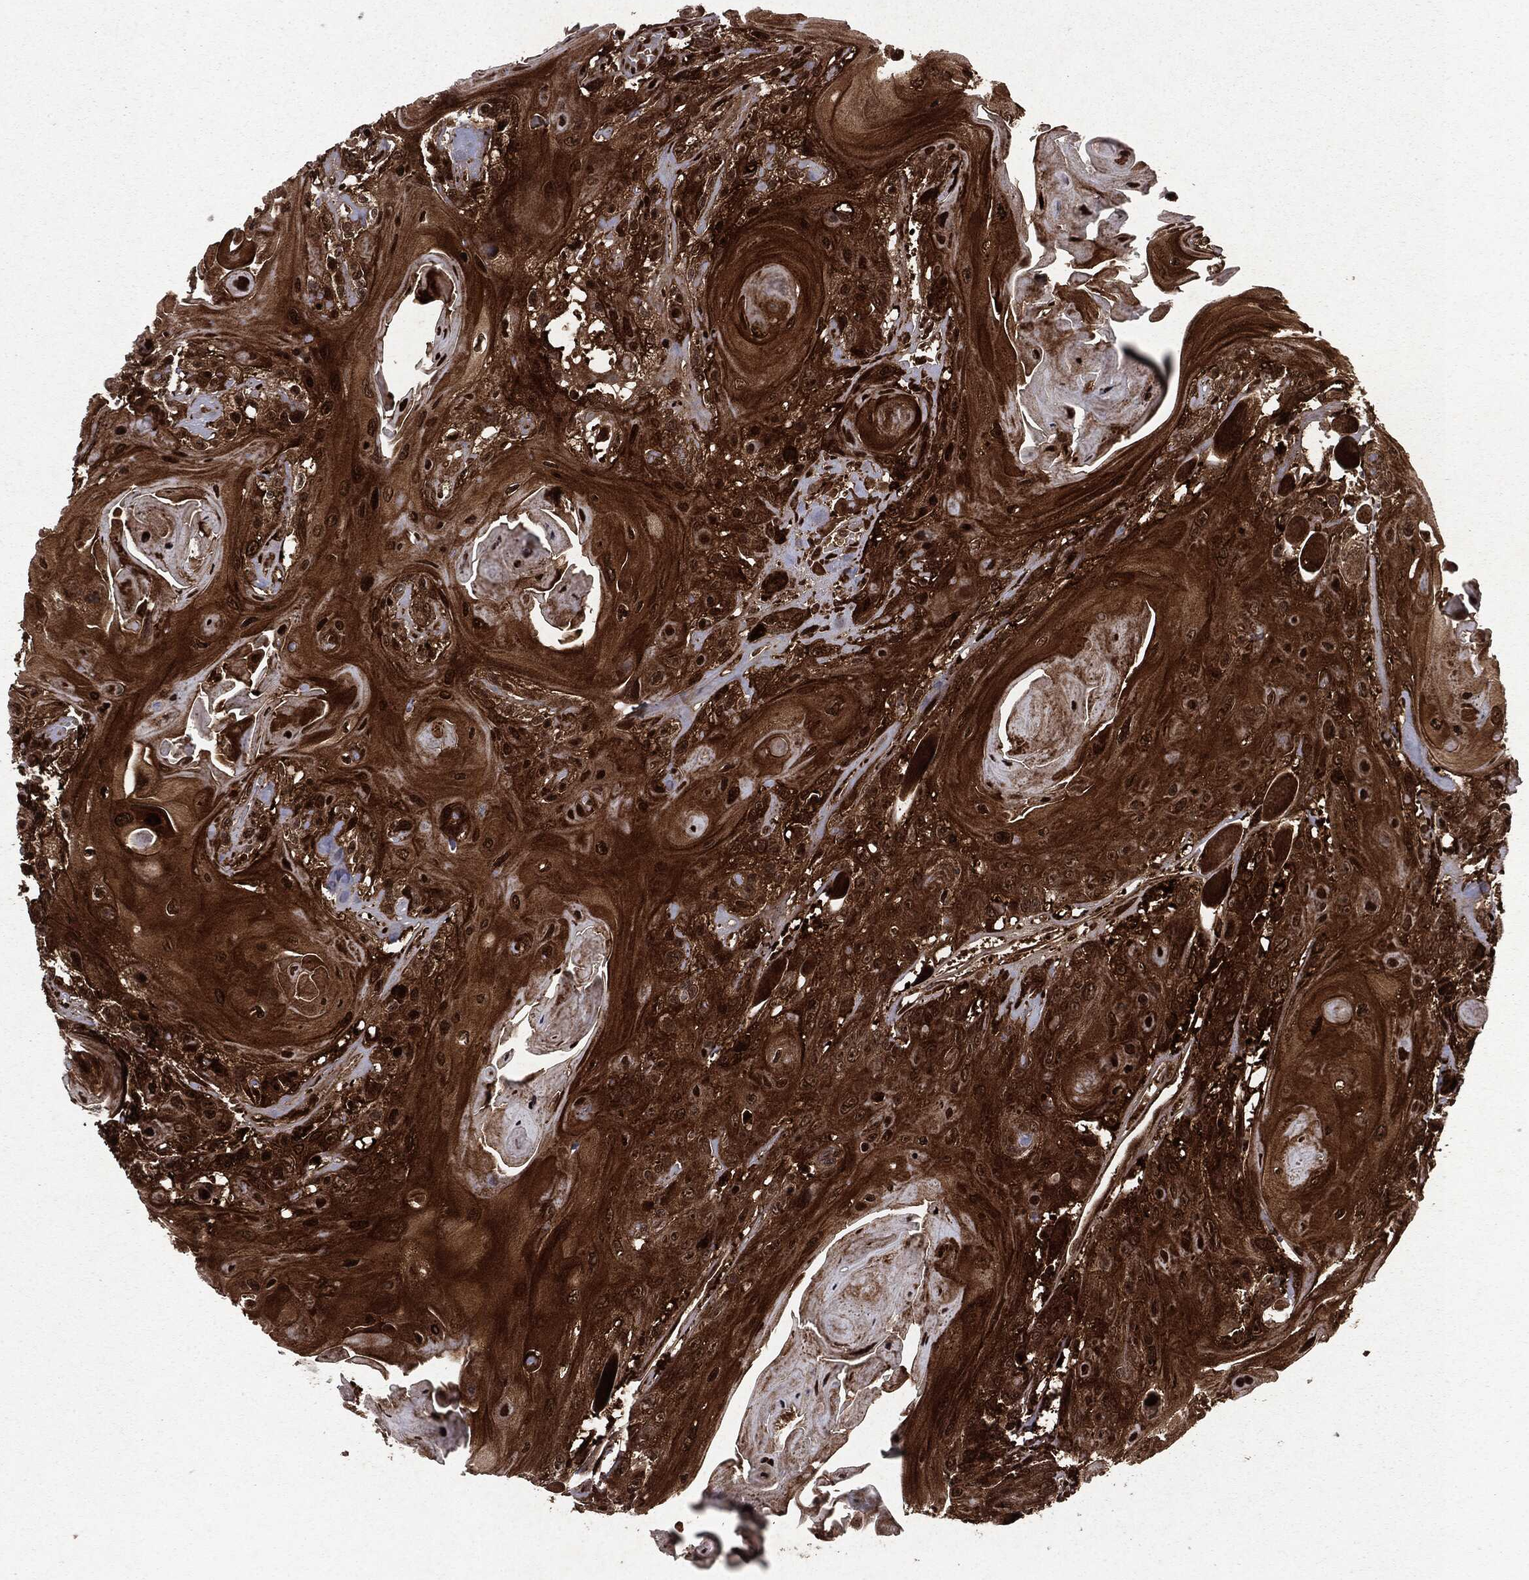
{"staining": {"intensity": "strong", "quantity": ">75%", "location": "cytoplasmic/membranous"}, "tissue": "head and neck cancer", "cell_type": "Tumor cells", "image_type": "cancer", "snomed": [{"axis": "morphology", "description": "Squamous cell carcinoma, NOS"}, {"axis": "topography", "description": "Head-Neck"}], "caption": "This photomicrograph displays immunohistochemistry staining of human squamous cell carcinoma (head and neck), with high strong cytoplasmic/membranous expression in about >75% of tumor cells.", "gene": "OTUB1", "patient": {"sex": "female", "age": 59}}